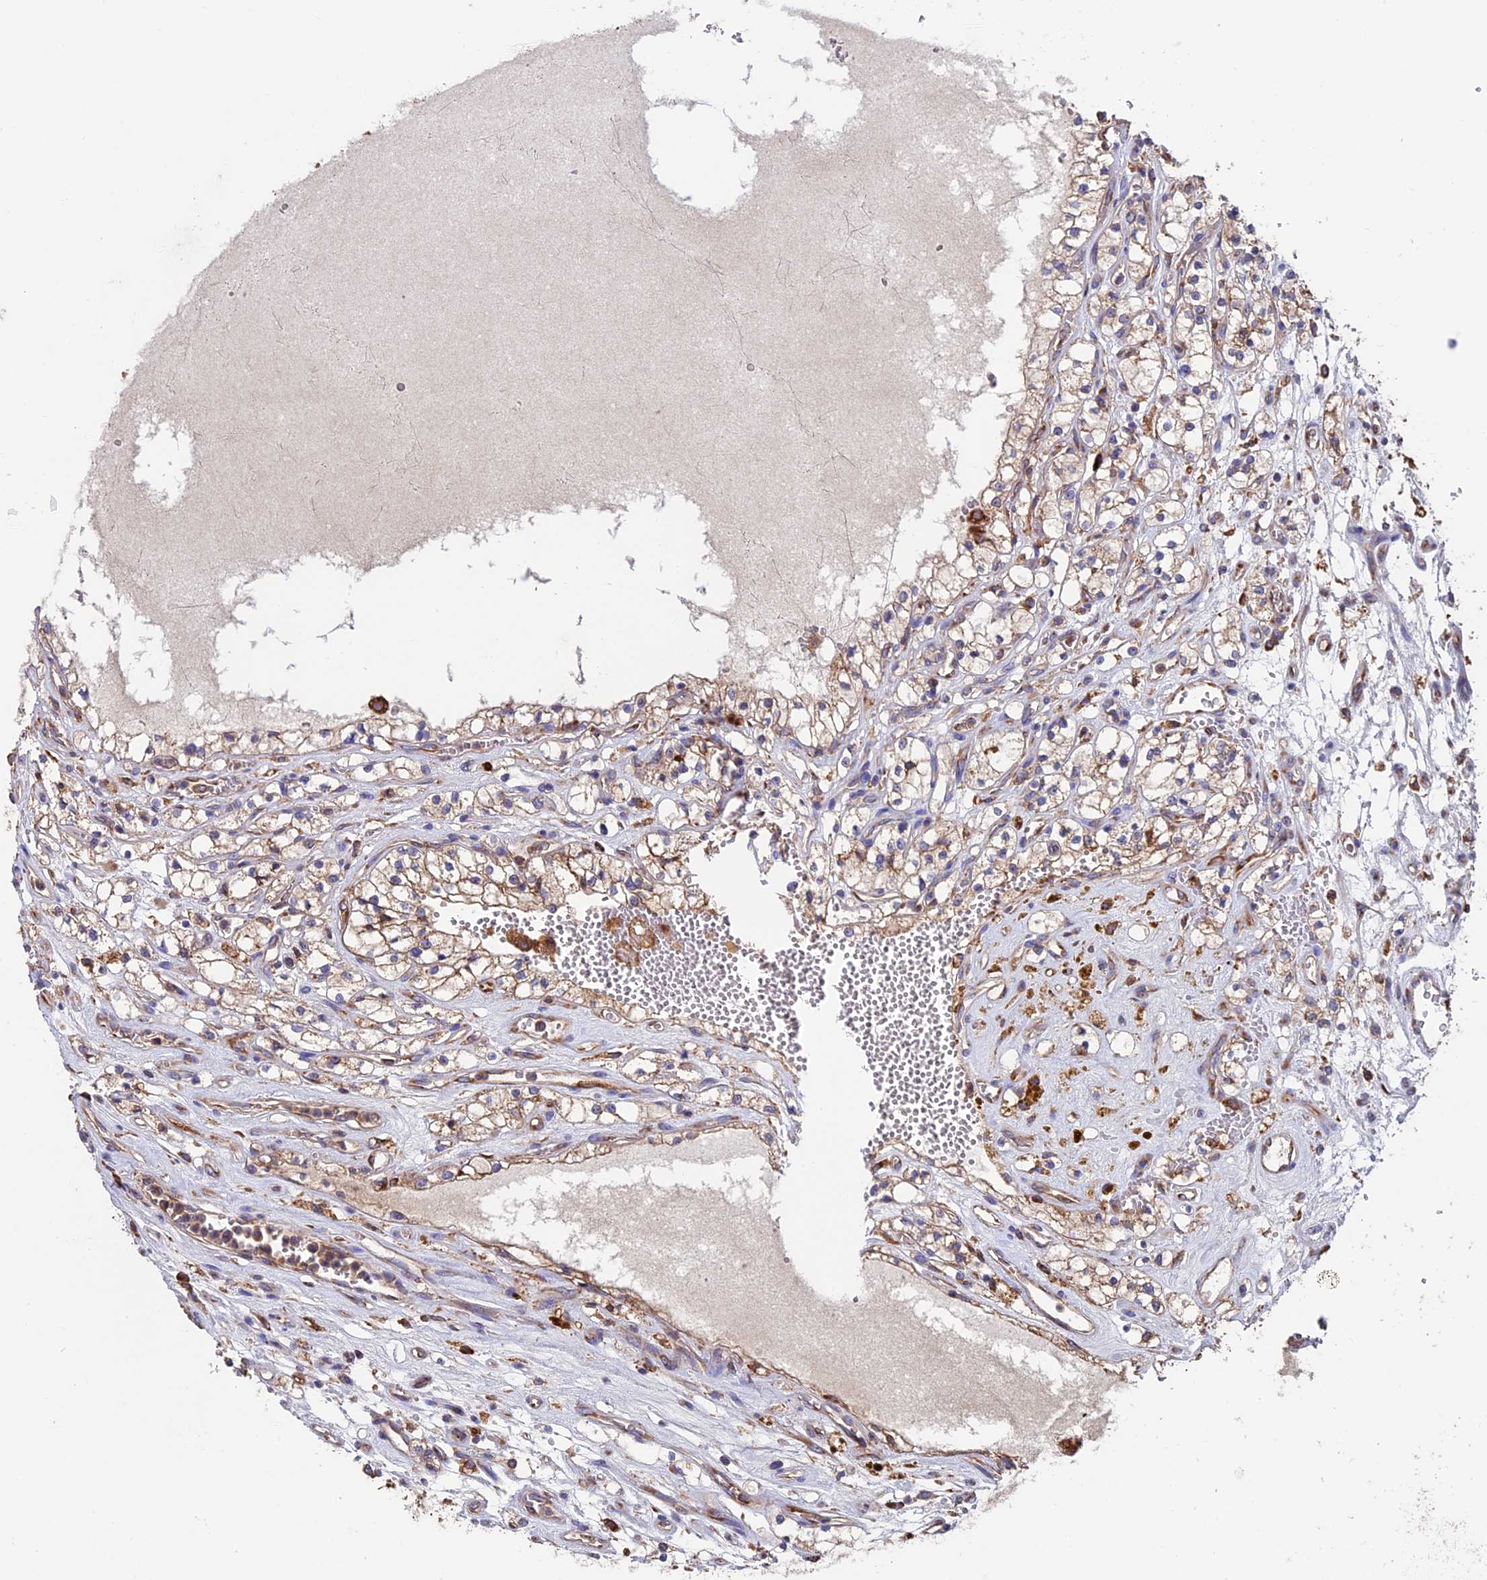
{"staining": {"intensity": "moderate", "quantity": "<25%", "location": "cytoplasmic/membranous"}, "tissue": "renal cancer", "cell_type": "Tumor cells", "image_type": "cancer", "snomed": [{"axis": "morphology", "description": "Adenocarcinoma, NOS"}, {"axis": "topography", "description": "Kidney"}], "caption": "This histopathology image demonstrates renal adenocarcinoma stained with IHC to label a protein in brown. The cytoplasmic/membranous of tumor cells show moderate positivity for the protein. Nuclei are counter-stained blue.", "gene": "BTBD3", "patient": {"sex": "female", "age": 69}}